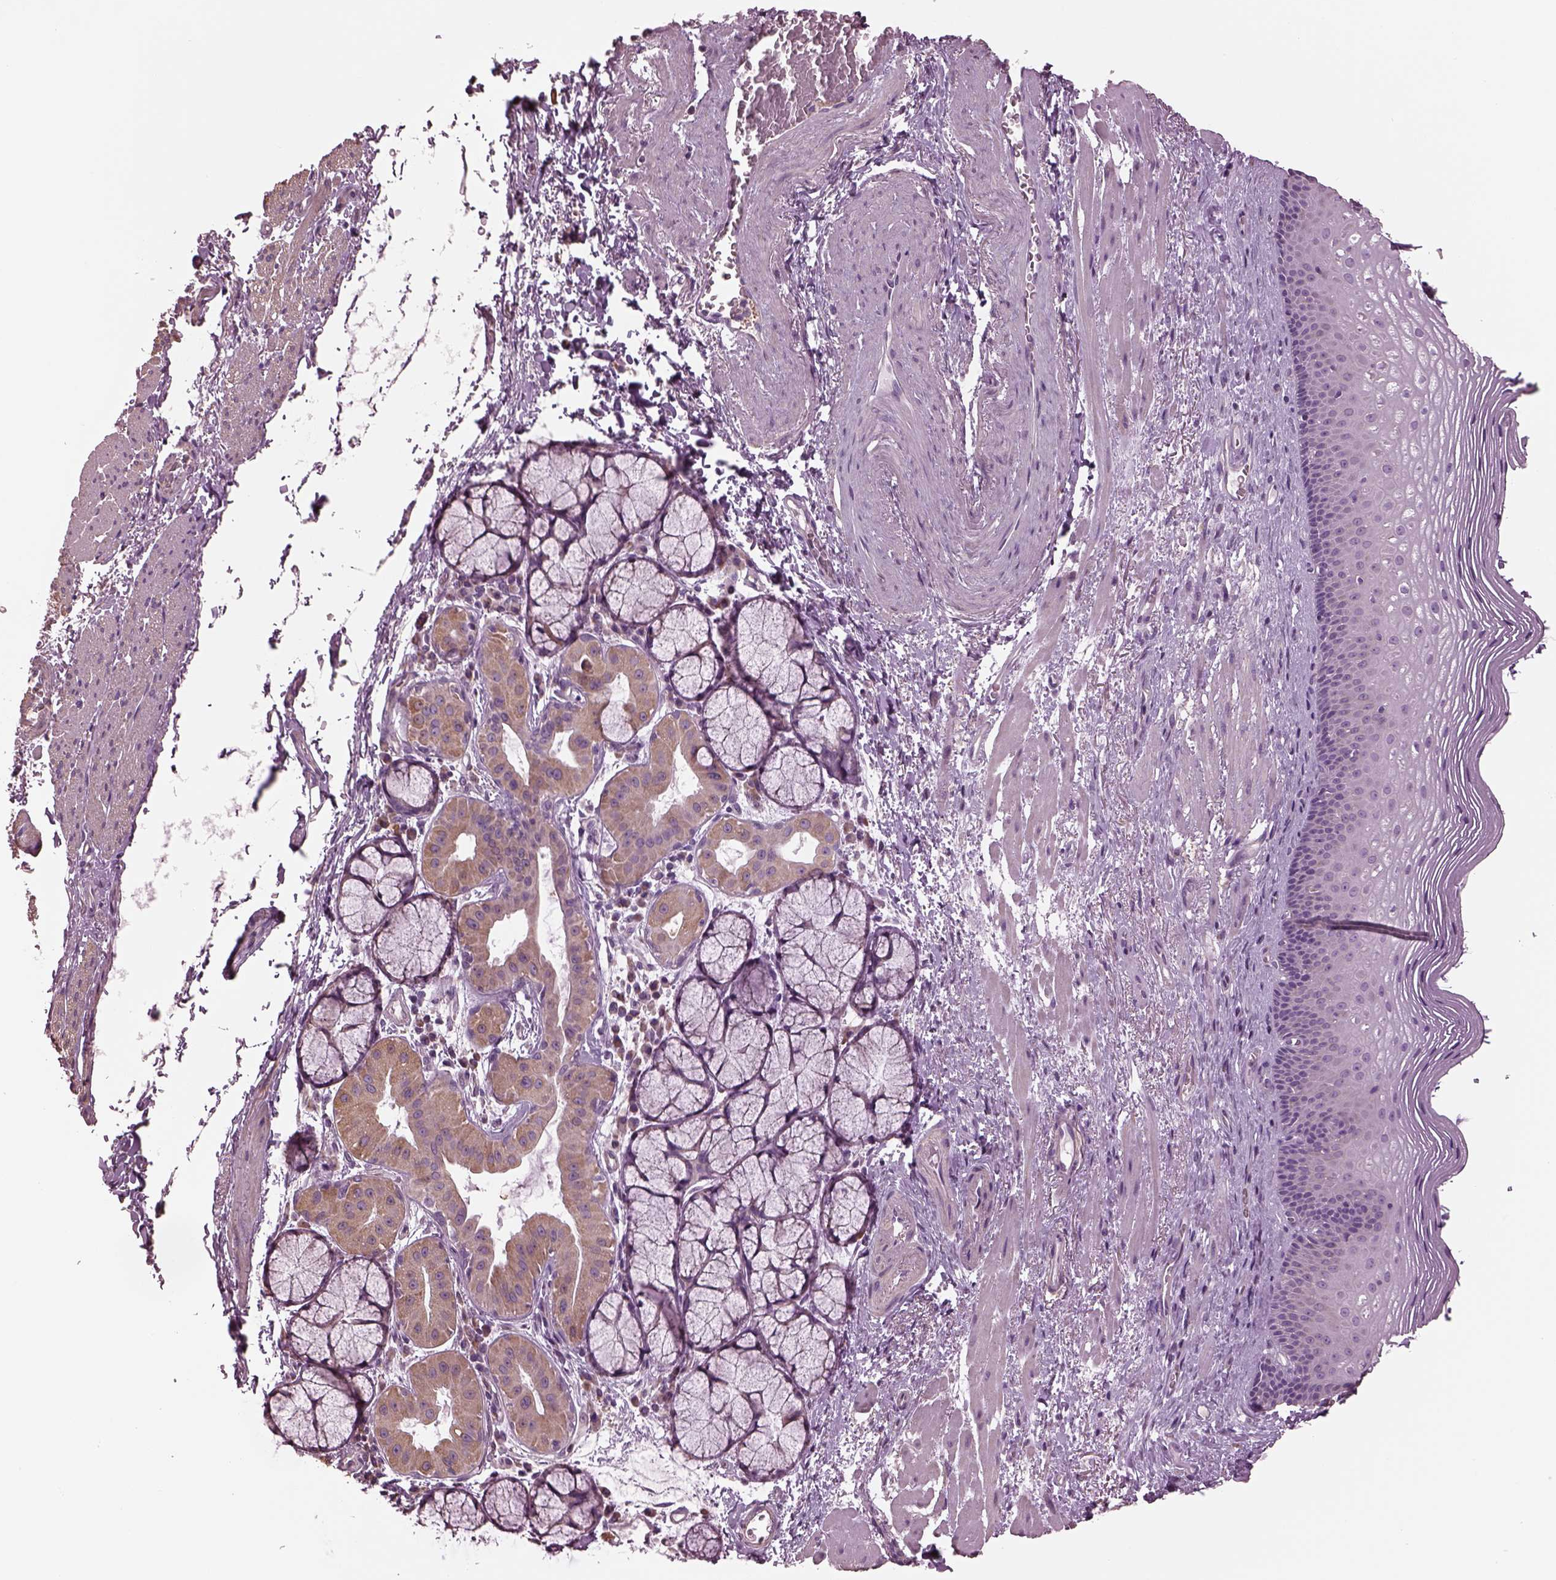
{"staining": {"intensity": "negative", "quantity": "none", "location": "none"}, "tissue": "esophagus", "cell_type": "Squamous epithelial cells", "image_type": "normal", "snomed": [{"axis": "morphology", "description": "Normal tissue, NOS"}, {"axis": "topography", "description": "Esophagus"}], "caption": "An immunohistochemistry image of unremarkable esophagus is shown. There is no staining in squamous epithelial cells of esophagus.", "gene": "SPATA7", "patient": {"sex": "male", "age": 76}}